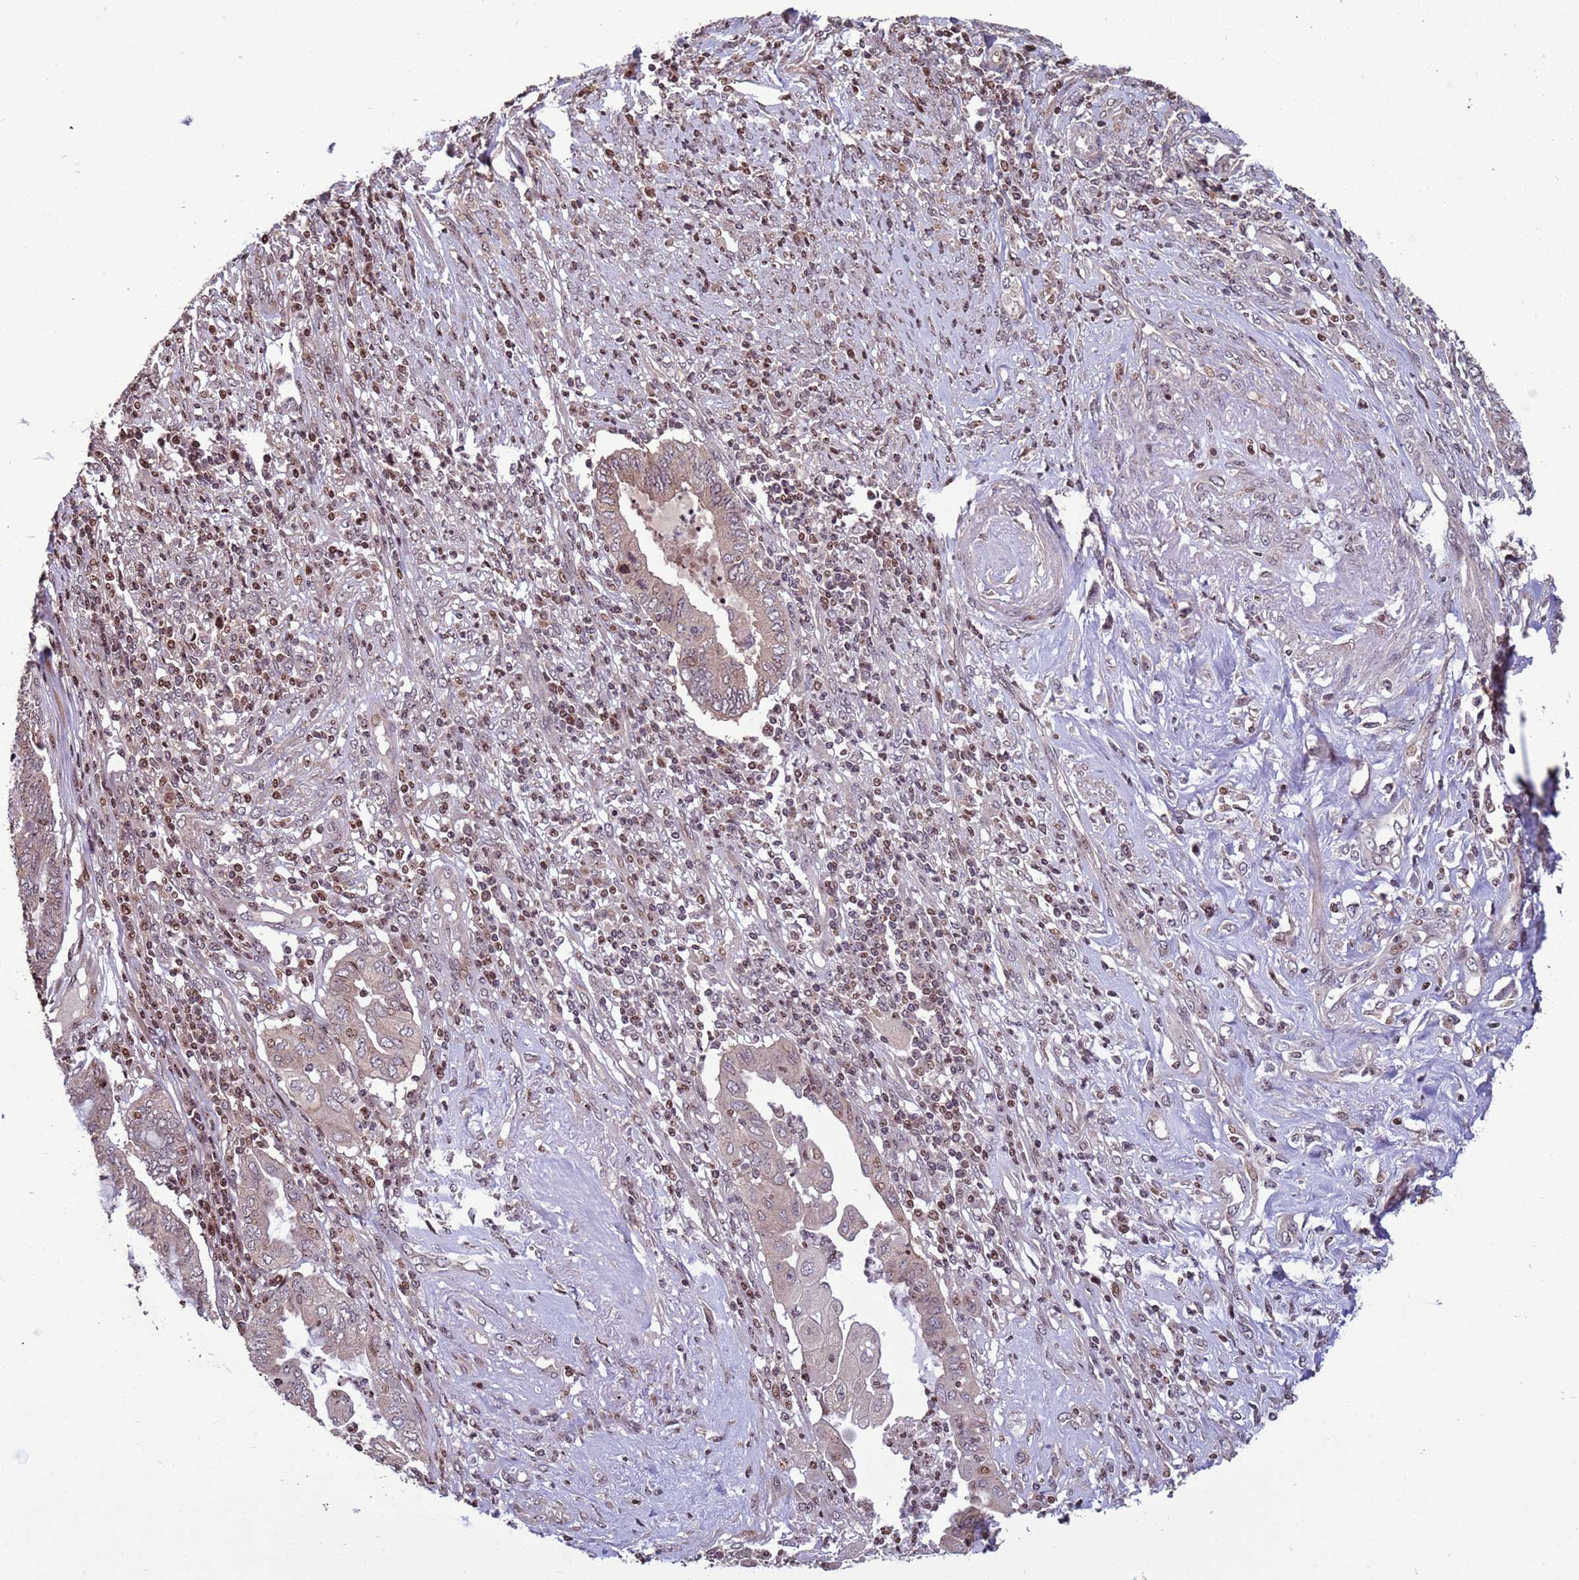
{"staining": {"intensity": "weak", "quantity": "<25%", "location": "nuclear"}, "tissue": "endometrial cancer", "cell_type": "Tumor cells", "image_type": "cancer", "snomed": [{"axis": "morphology", "description": "Adenocarcinoma, NOS"}, {"axis": "topography", "description": "Uterus"}, {"axis": "topography", "description": "Endometrium"}], "caption": "The histopathology image shows no staining of tumor cells in adenocarcinoma (endometrial).", "gene": "HGH1", "patient": {"sex": "female", "age": 70}}